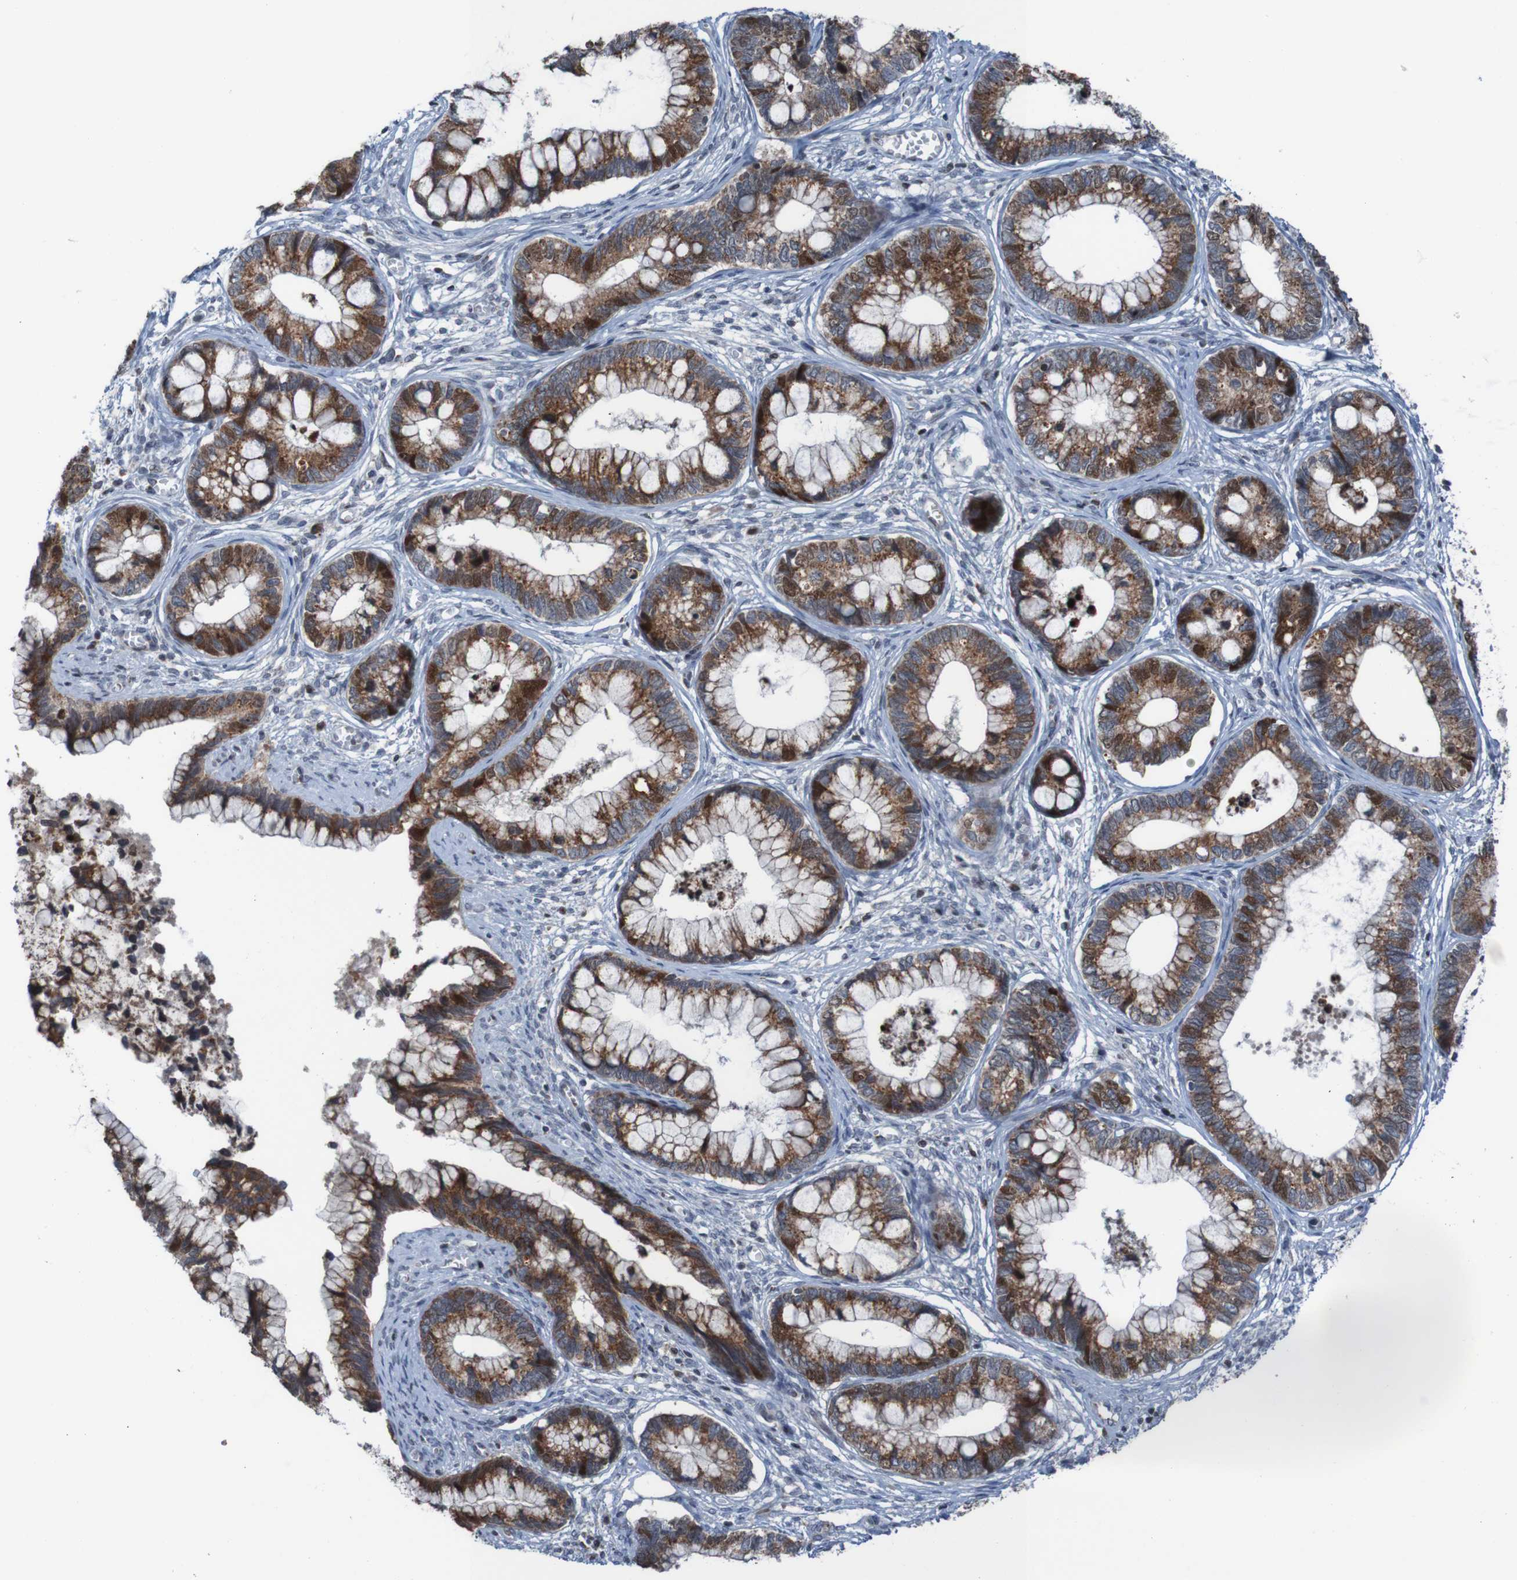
{"staining": {"intensity": "strong", "quantity": ">75%", "location": "cytoplasmic/membranous"}, "tissue": "cervical cancer", "cell_type": "Tumor cells", "image_type": "cancer", "snomed": [{"axis": "morphology", "description": "Adenocarcinoma, NOS"}, {"axis": "topography", "description": "Cervix"}], "caption": "A photomicrograph of cervical cancer (adenocarcinoma) stained for a protein displays strong cytoplasmic/membranous brown staining in tumor cells.", "gene": "UNG", "patient": {"sex": "female", "age": 44}}